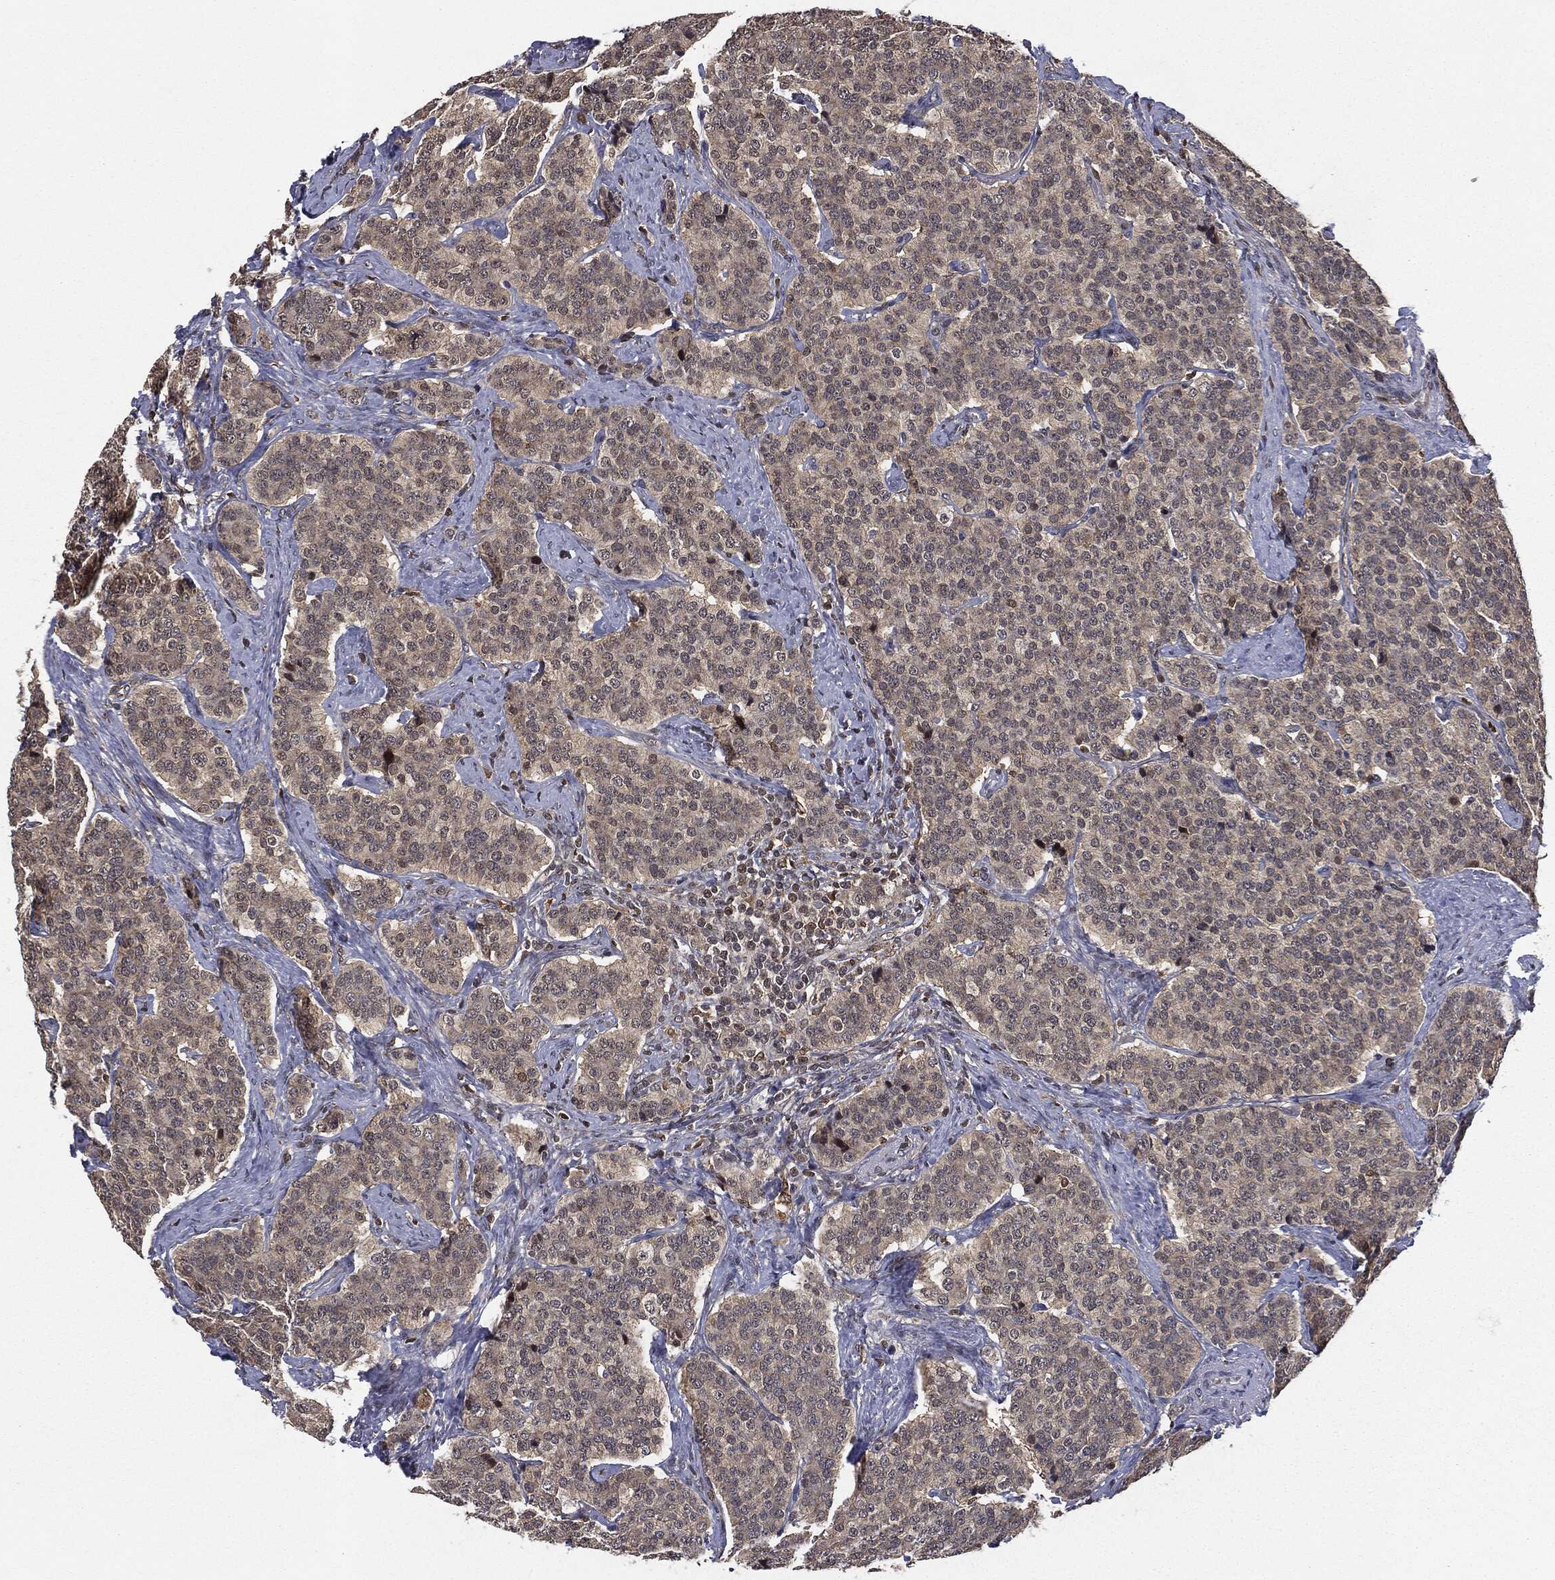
{"staining": {"intensity": "negative", "quantity": "none", "location": "none"}, "tissue": "carcinoid", "cell_type": "Tumor cells", "image_type": "cancer", "snomed": [{"axis": "morphology", "description": "Carcinoid, malignant, NOS"}, {"axis": "topography", "description": "Small intestine"}], "caption": "A photomicrograph of carcinoid stained for a protein demonstrates no brown staining in tumor cells.", "gene": "TBC1D22A", "patient": {"sex": "female", "age": 58}}